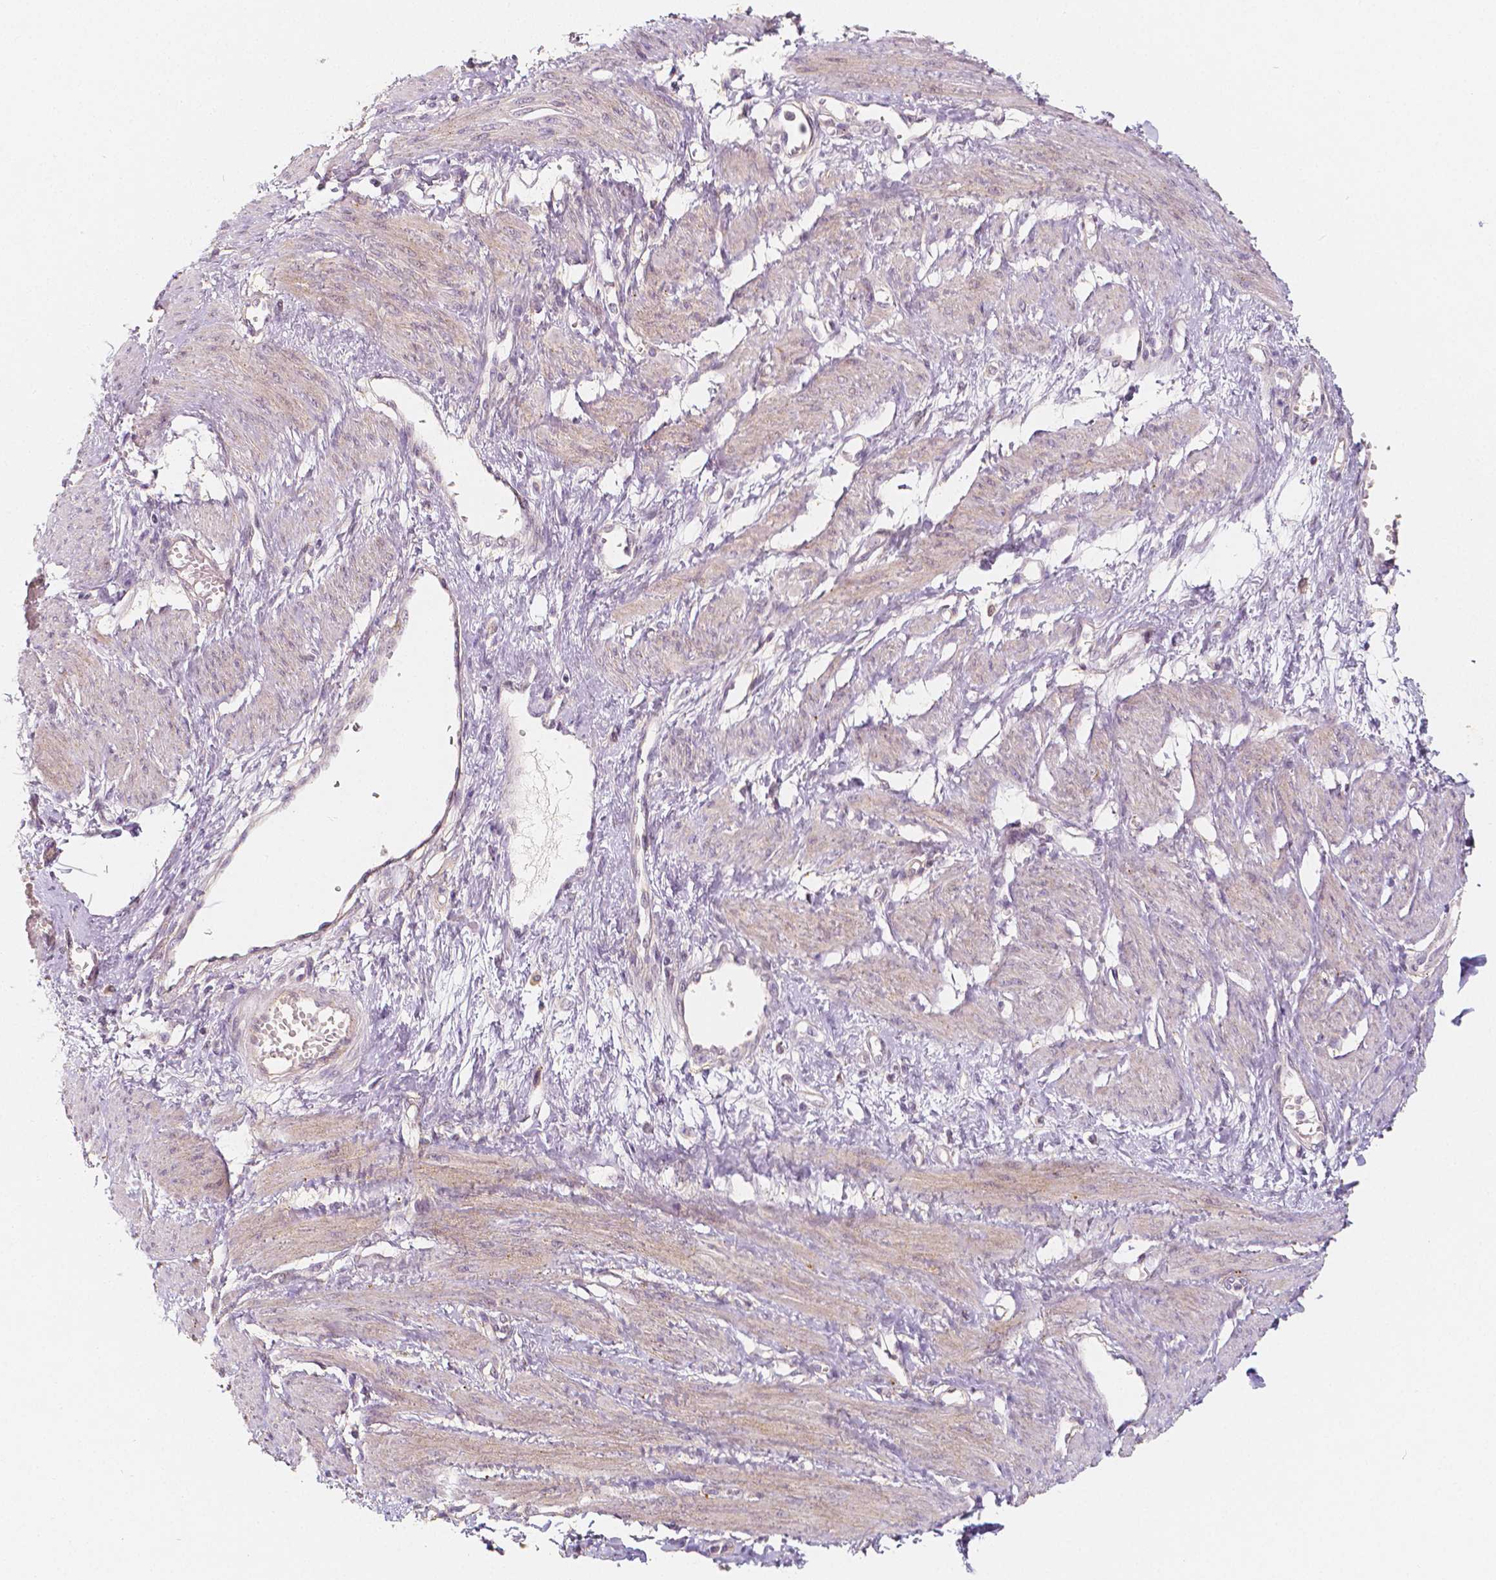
{"staining": {"intensity": "moderate", "quantity": "<25%", "location": "cytoplasmic/membranous"}, "tissue": "smooth muscle", "cell_type": "Smooth muscle cells", "image_type": "normal", "snomed": [{"axis": "morphology", "description": "Normal tissue, NOS"}, {"axis": "topography", "description": "Smooth muscle"}, {"axis": "topography", "description": "Uterus"}], "caption": "Smooth muscle stained with immunohistochemistry demonstrates moderate cytoplasmic/membranous staining in about <25% of smooth muscle cells. The protein is stained brown, and the nuclei are stained in blue (DAB IHC with brightfield microscopy, high magnification).", "gene": "THY1", "patient": {"sex": "female", "age": 39}}